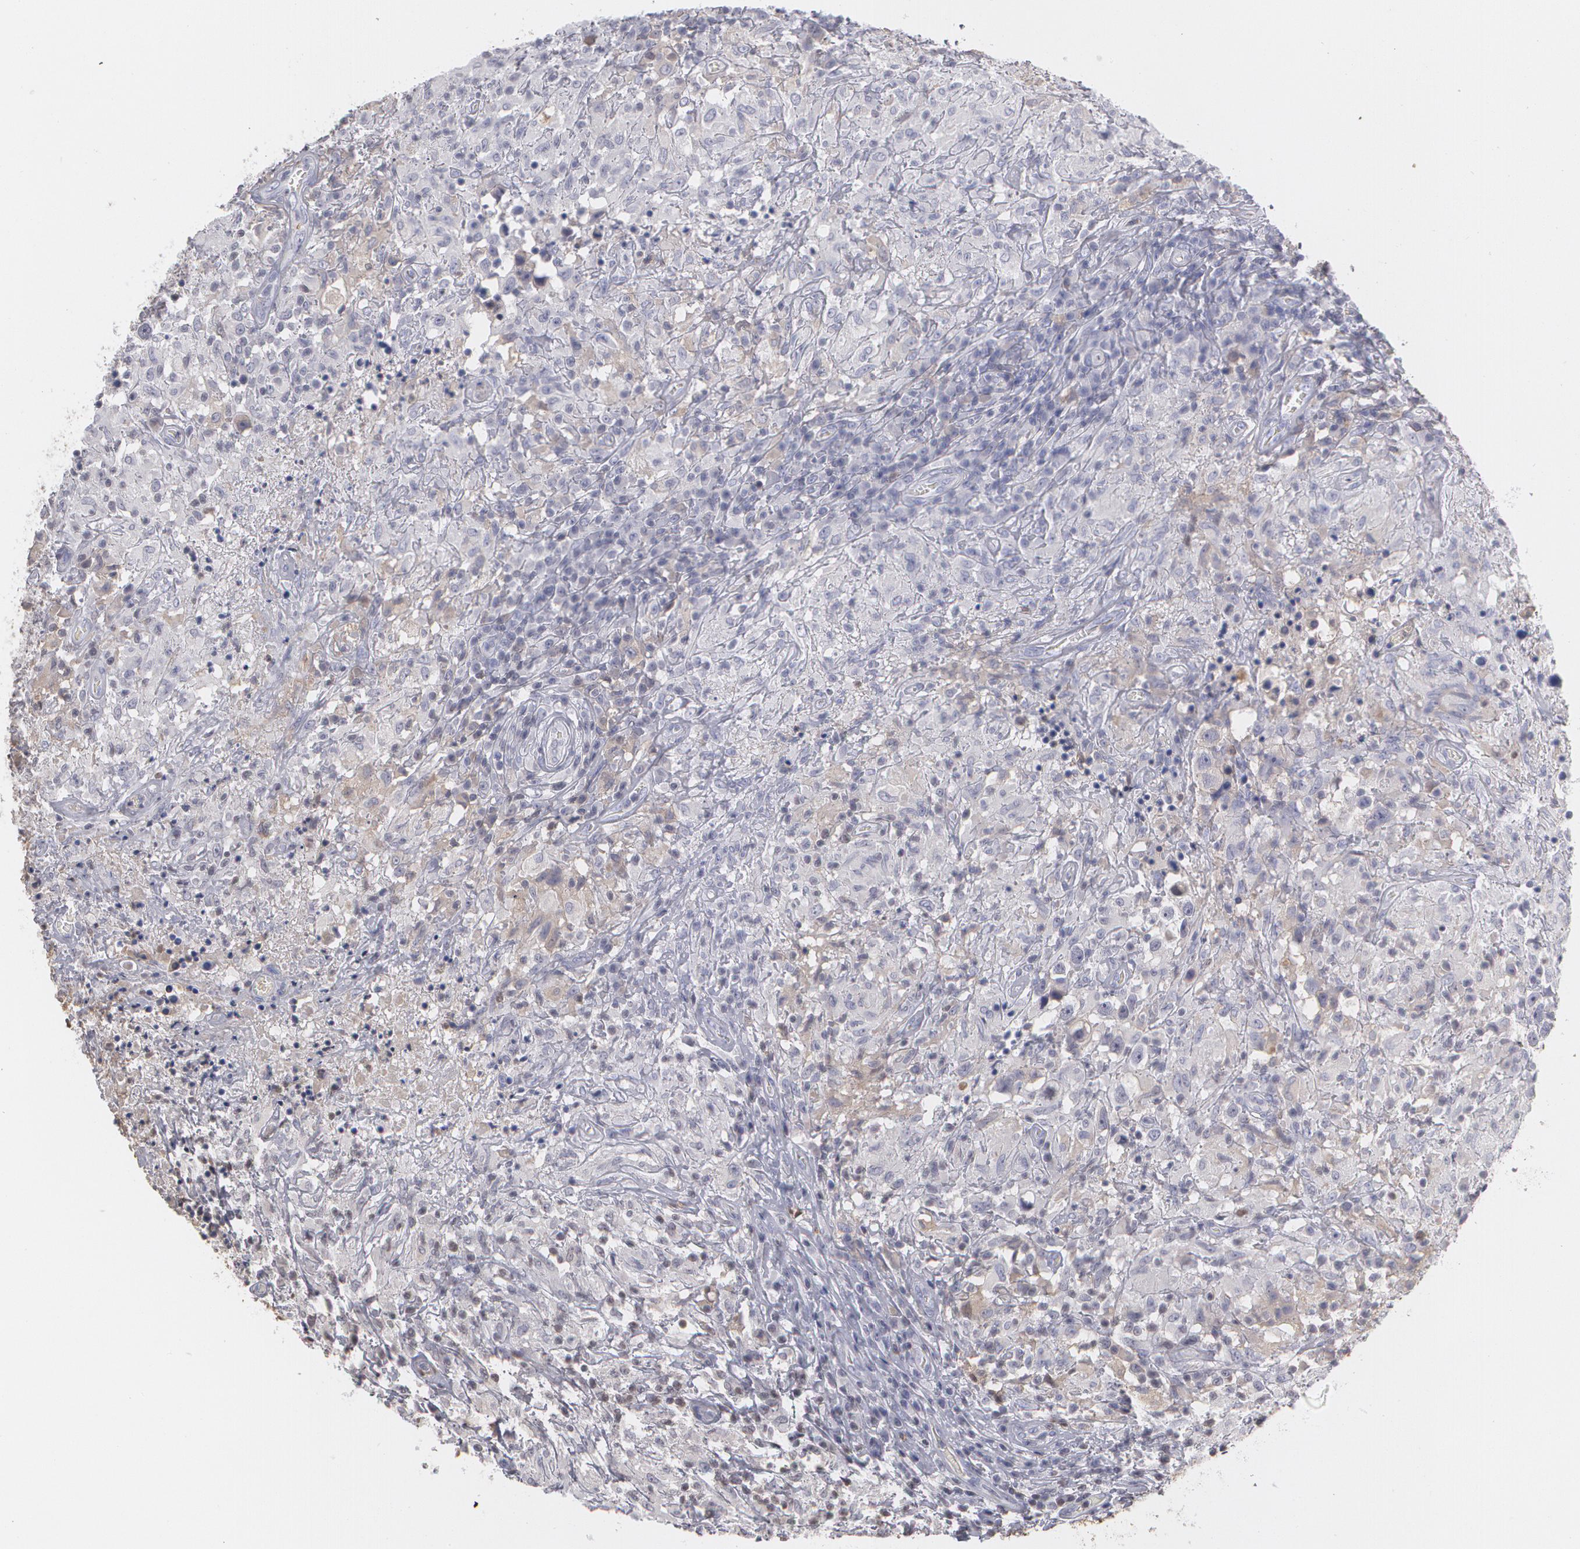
{"staining": {"intensity": "negative", "quantity": "none", "location": "none"}, "tissue": "testis cancer", "cell_type": "Tumor cells", "image_type": "cancer", "snomed": [{"axis": "morphology", "description": "Seminoma, NOS"}, {"axis": "topography", "description": "Testis"}], "caption": "An image of testis cancer stained for a protein exhibits no brown staining in tumor cells.", "gene": "SERPINA1", "patient": {"sex": "male", "age": 34}}